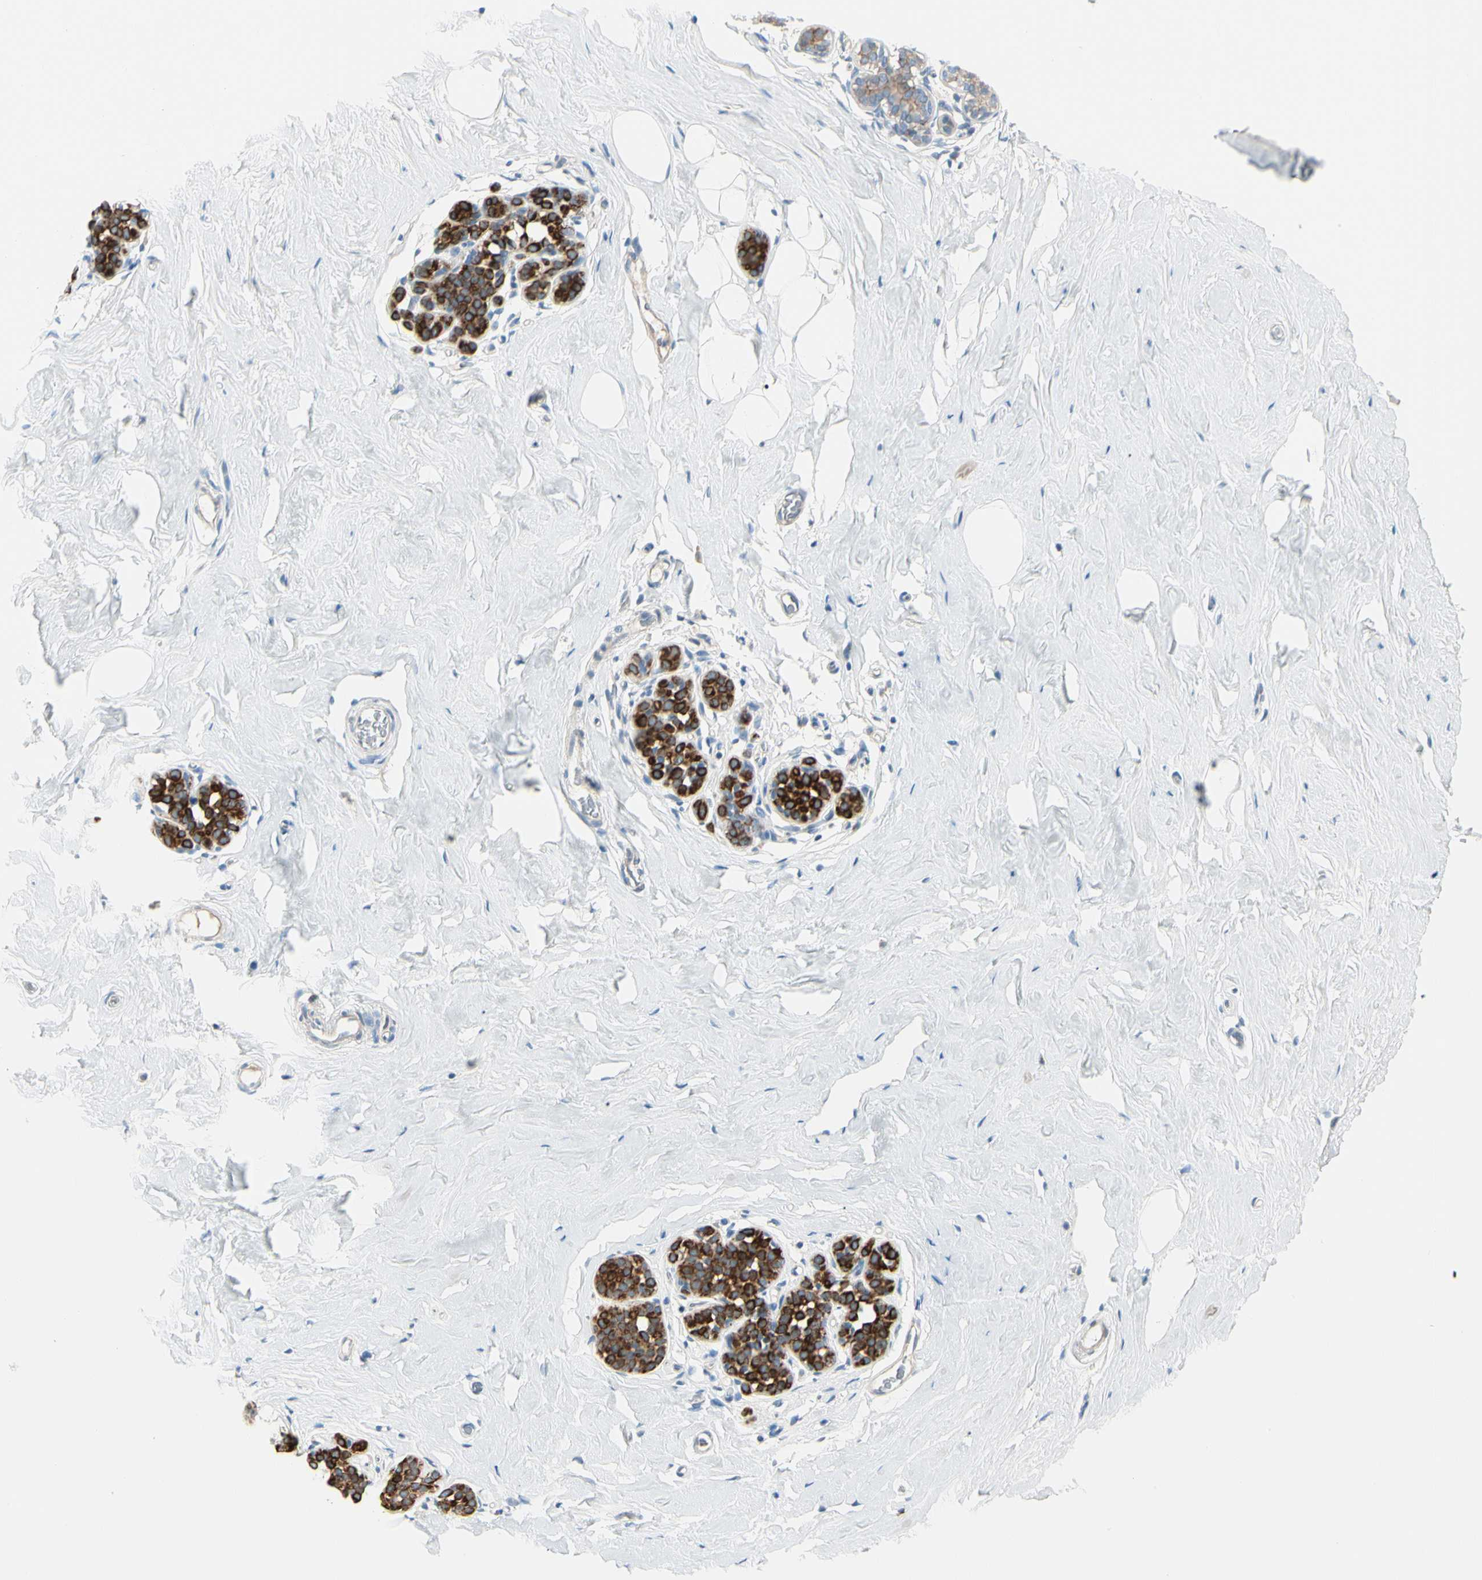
{"staining": {"intensity": "negative", "quantity": "none", "location": "none"}, "tissue": "breast", "cell_type": "Adipocytes", "image_type": "normal", "snomed": [{"axis": "morphology", "description": "Normal tissue, NOS"}, {"axis": "topography", "description": "Breast"}], "caption": "IHC of unremarkable human breast reveals no expression in adipocytes.", "gene": "DUSP12", "patient": {"sex": "female", "age": 75}}